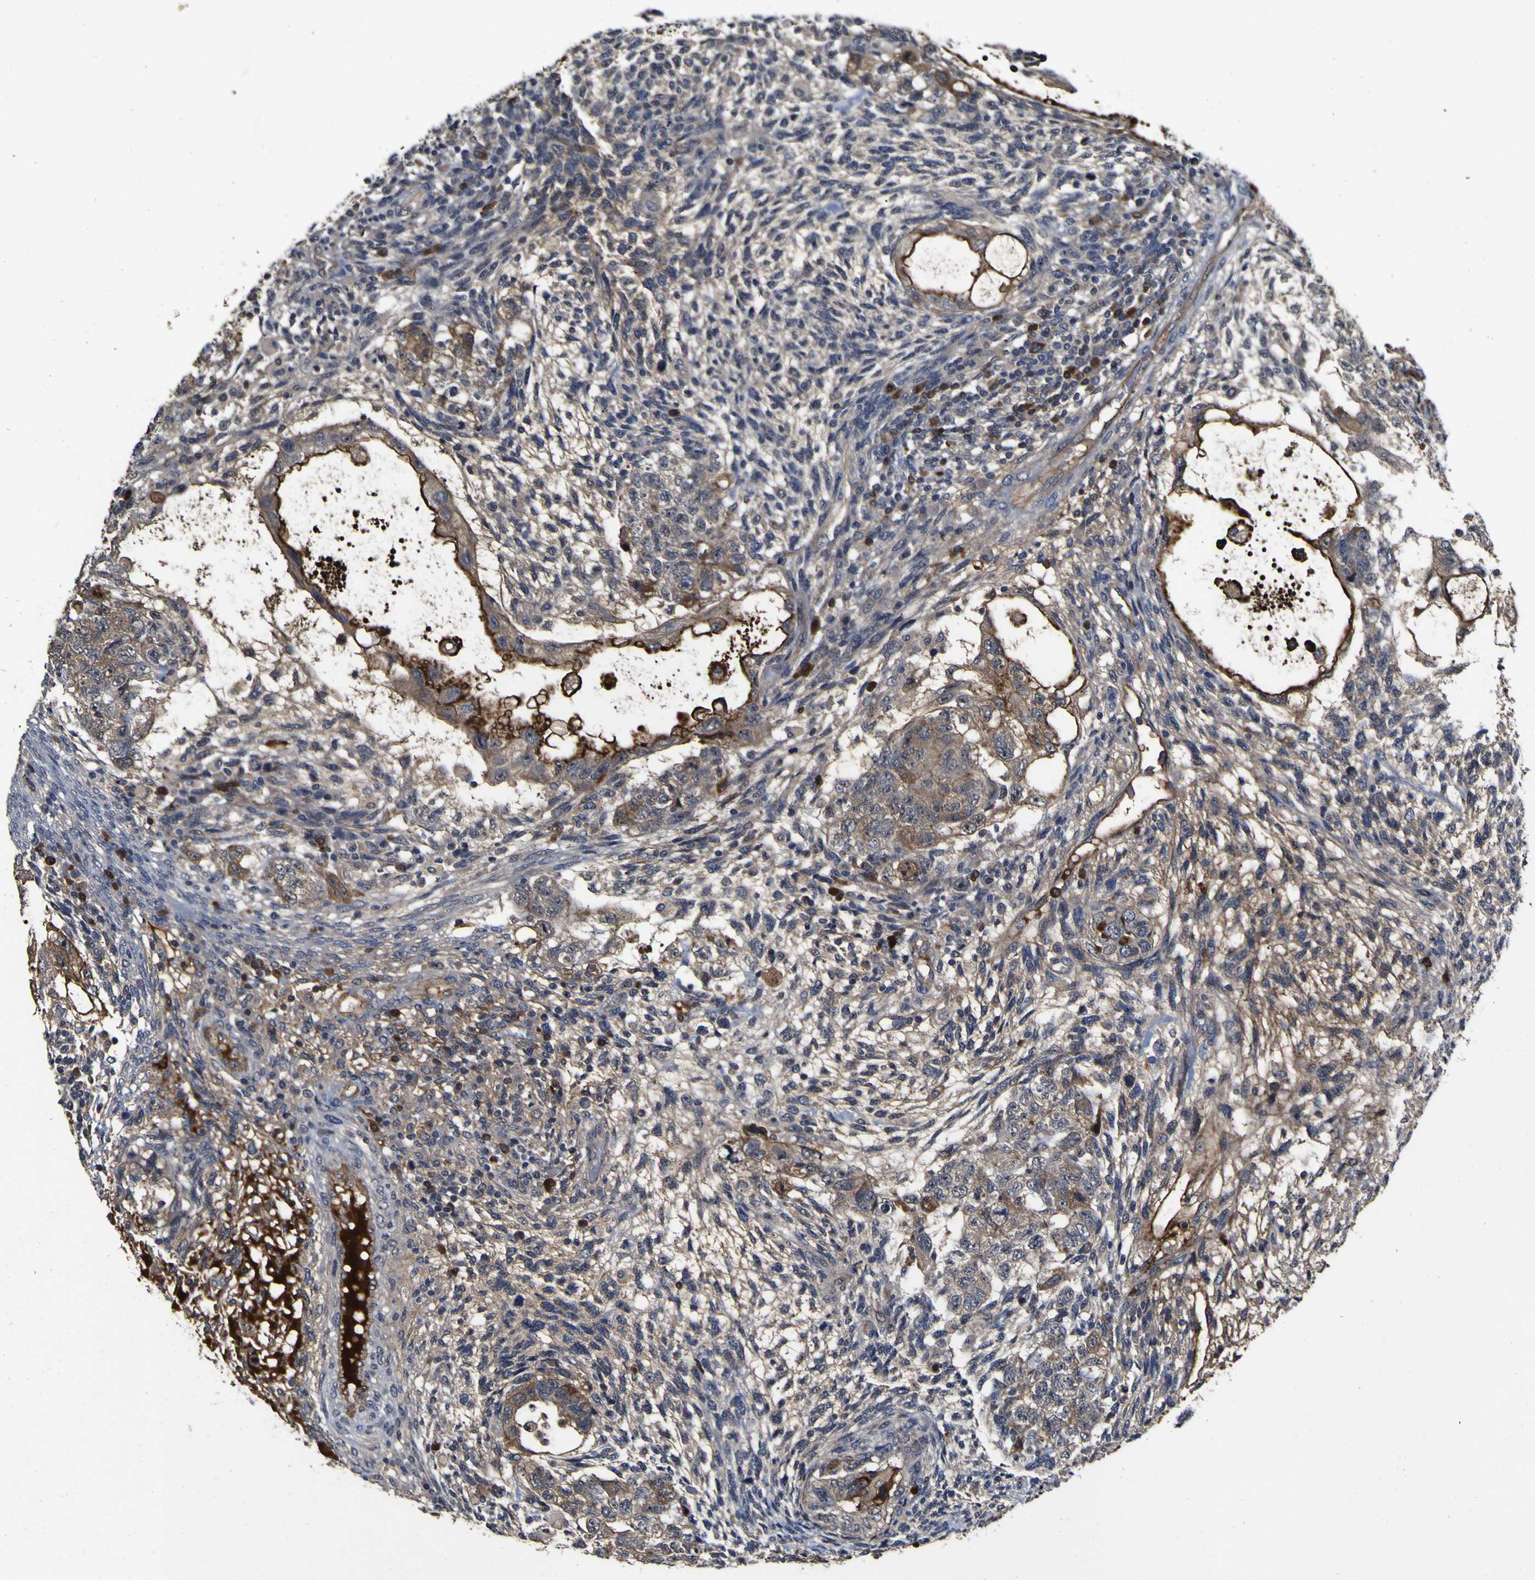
{"staining": {"intensity": "weak", "quantity": ">75%", "location": "cytoplasmic/membranous"}, "tissue": "testis cancer", "cell_type": "Tumor cells", "image_type": "cancer", "snomed": [{"axis": "morphology", "description": "Normal tissue, NOS"}, {"axis": "morphology", "description": "Carcinoma, Embryonal, NOS"}, {"axis": "topography", "description": "Testis"}], "caption": "There is low levels of weak cytoplasmic/membranous expression in tumor cells of testis embryonal carcinoma, as demonstrated by immunohistochemical staining (brown color).", "gene": "CCL2", "patient": {"sex": "male", "age": 36}}